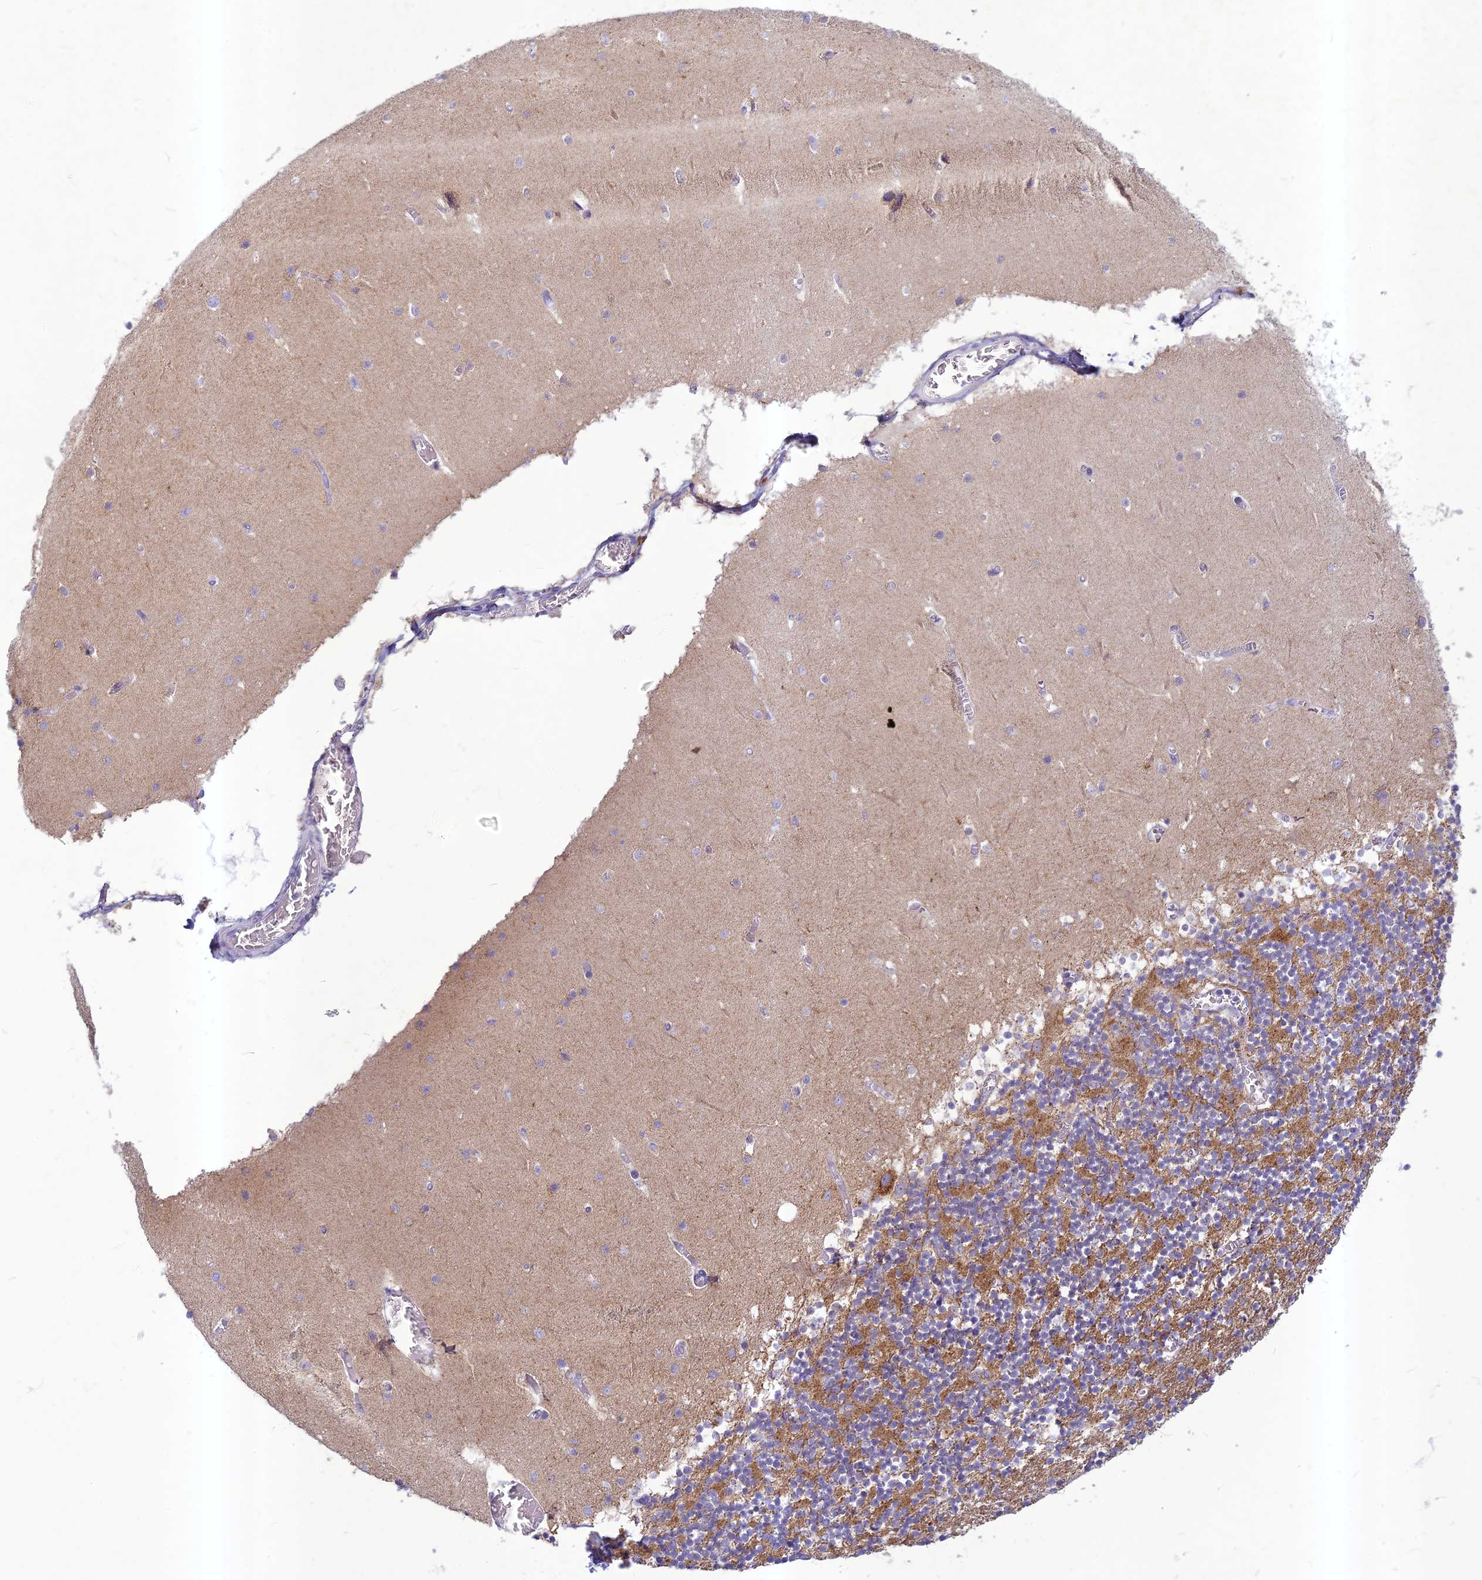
{"staining": {"intensity": "moderate", "quantity": ">75%", "location": "cytoplasmic/membranous"}, "tissue": "cerebellum", "cell_type": "Cells in granular layer", "image_type": "normal", "snomed": [{"axis": "morphology", "description": "Normal tissue, NOS"}, {"axis": "topography", "description": "Cerebellum"}], "caption": "Immunohistochemistry (IHC) photomicrograph of normal cerebellum: human cerebellum stained using IHC reveals medium levels of moderate protein expression localized specifically in the cytoplasmic/membranous of cells in granular layer, appearing as a cytoplasmic/membranous brown color.", "gene": "HIGD1A", "patient": {"sex": "female", "age": 28}}